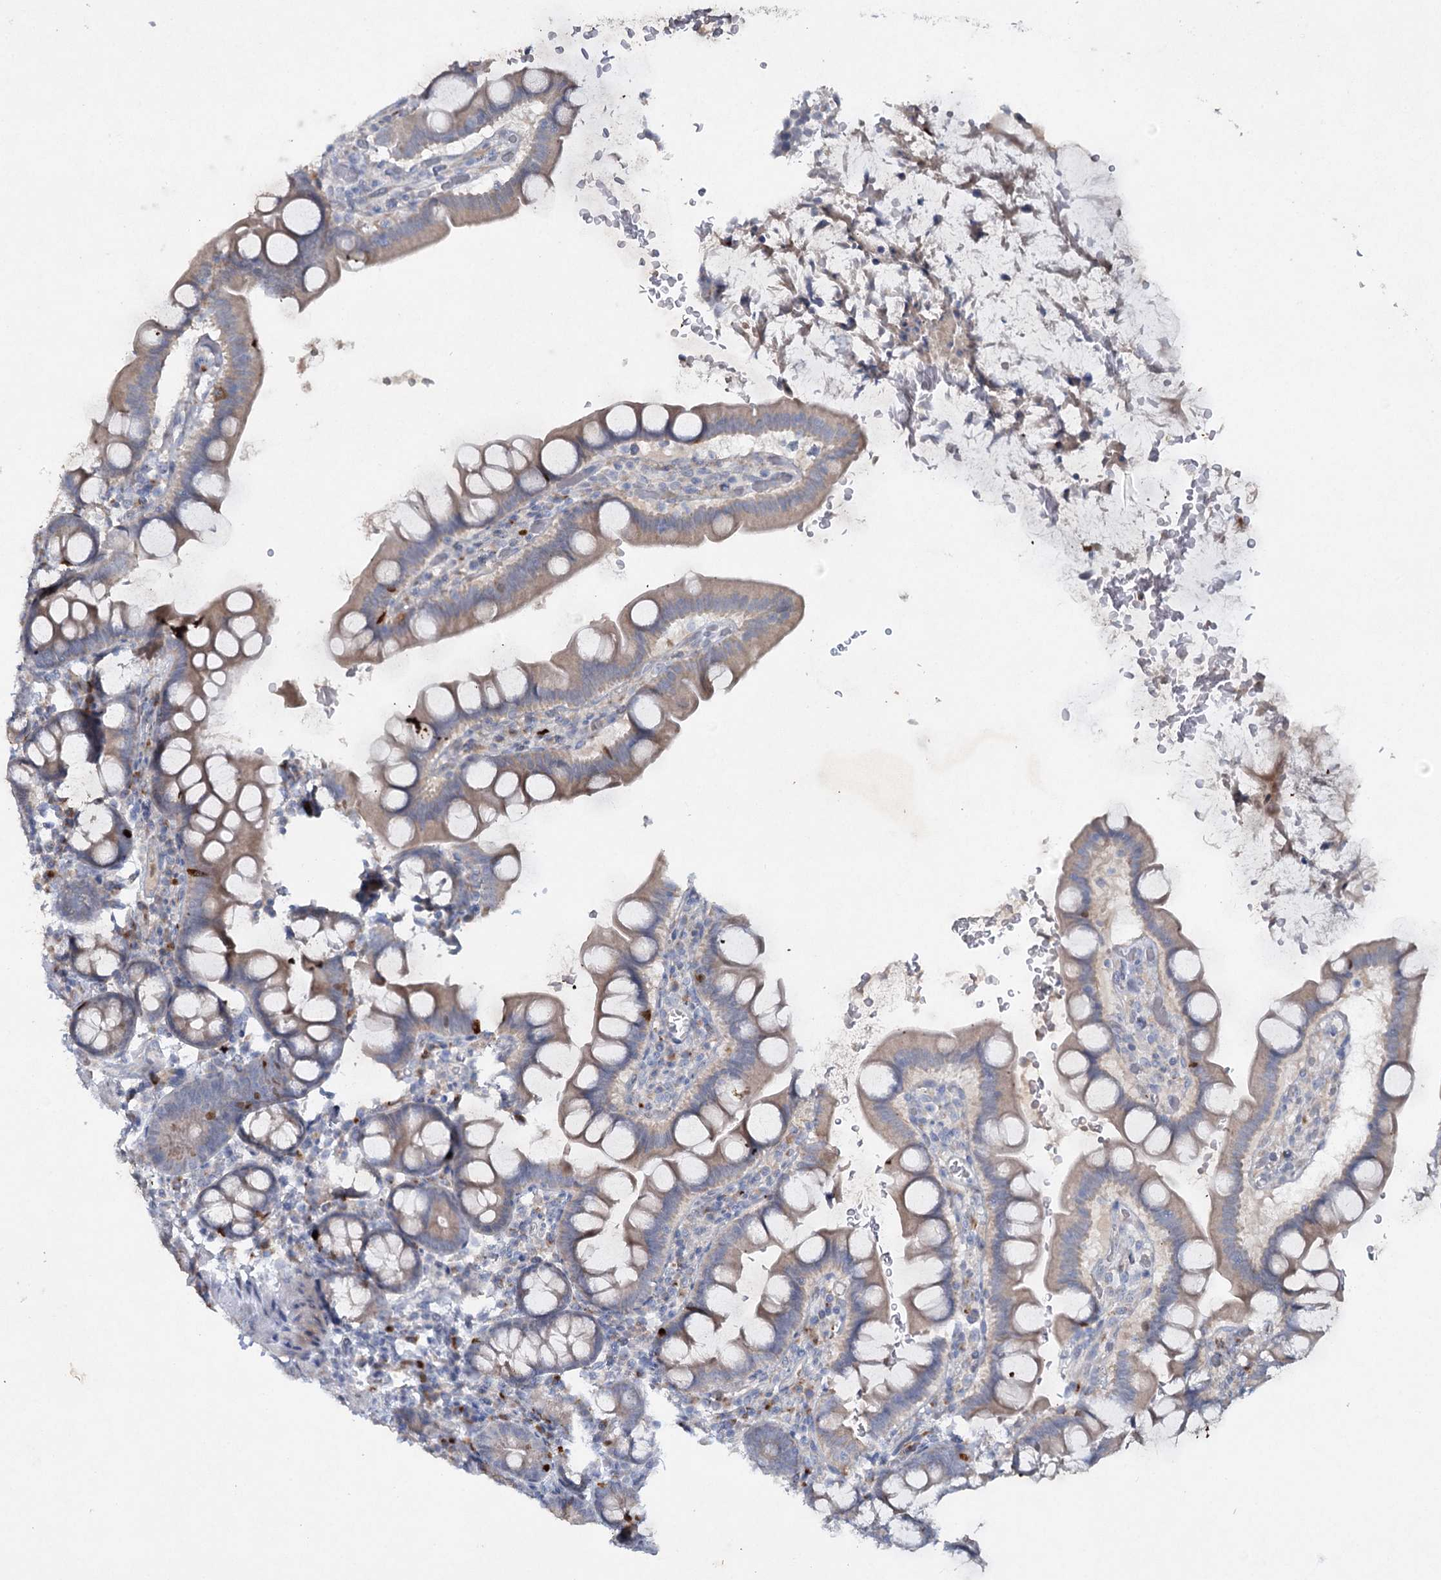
{"staining": {"intensity": "weak", "quantity": "25%-75%", "location": "cytoplasmic/membranous"}, "tissue": "small intestine", "cell_type": "Glandular cells", "image_type": "normal", "snomed": [{"axis": "morphology", "description": "Normal tissue, NOS"}, {"axis": "topography", "description": "Stomach, upper"}, {"axis": "topography", "description": "Stomach, lower"}, {"axis": "topography", "description": "Small intestine"}], "caption": "This photomicrograph reveals immunohistochemistry staining of normal human small intestine, with low weak cytoplasmic/membranous staining in about 25%-75% of glandular cells.", "gene": "RFX6", "patient": {"sex": "male", "age": 68}}